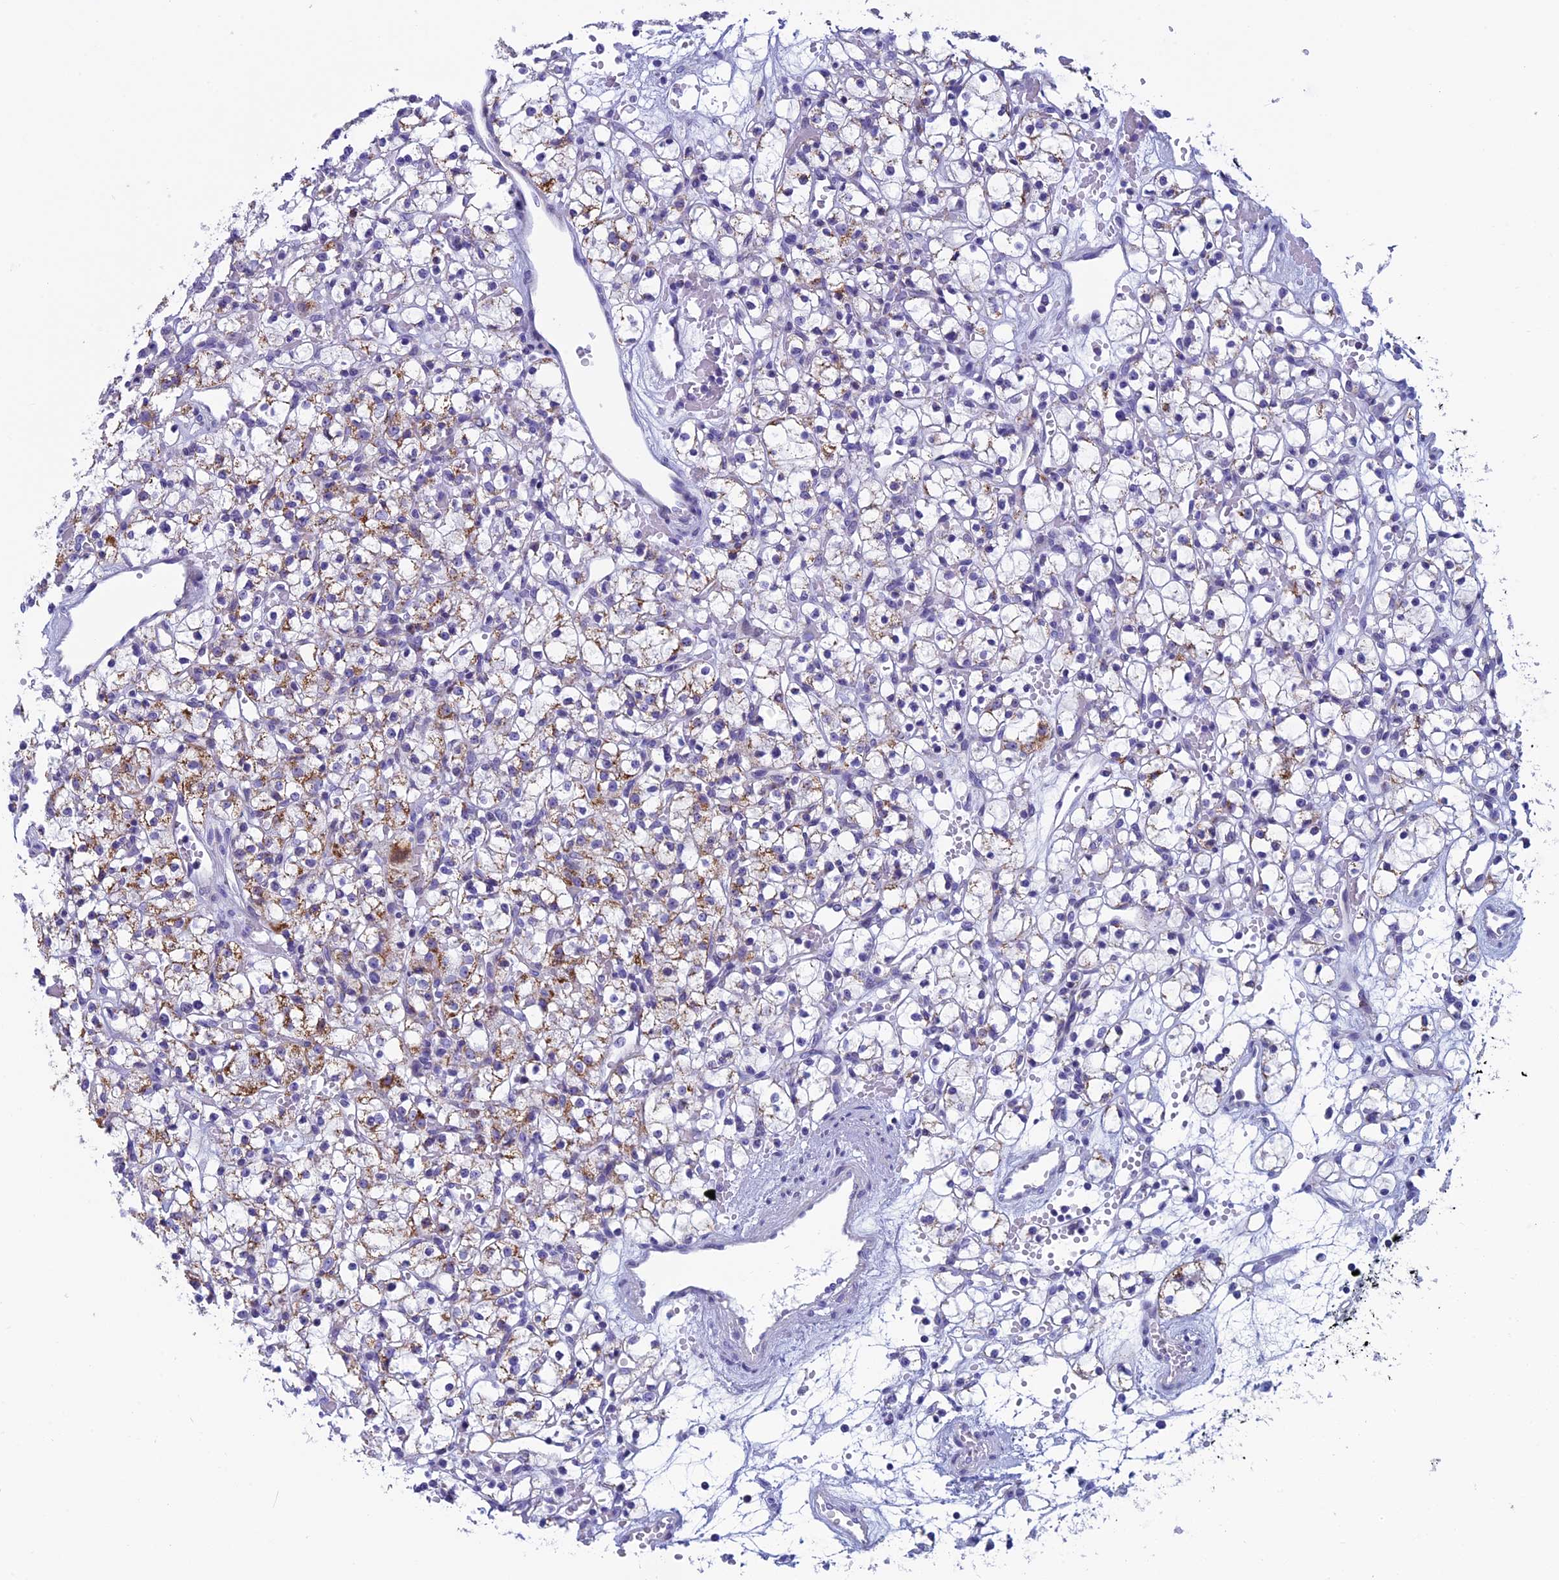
{"staining": {"intensity": "weak", "quantity": "<25%", "location": "cytoplasmic/membranous"}, "tissue": "renal cancer", "cell_type": "Tumor cells", "image_type": "cancer", "snomed": [{"axis": "morphology", "description": "Adenocarcinoma, NOS"}, {"axis": "topography", "description": "Kidney"}], "caption": "Tumor cells are negative for protein expression in human renal cancer.", "gene": "ZNF563", "patient": {"sex": "female", "age": 59}}